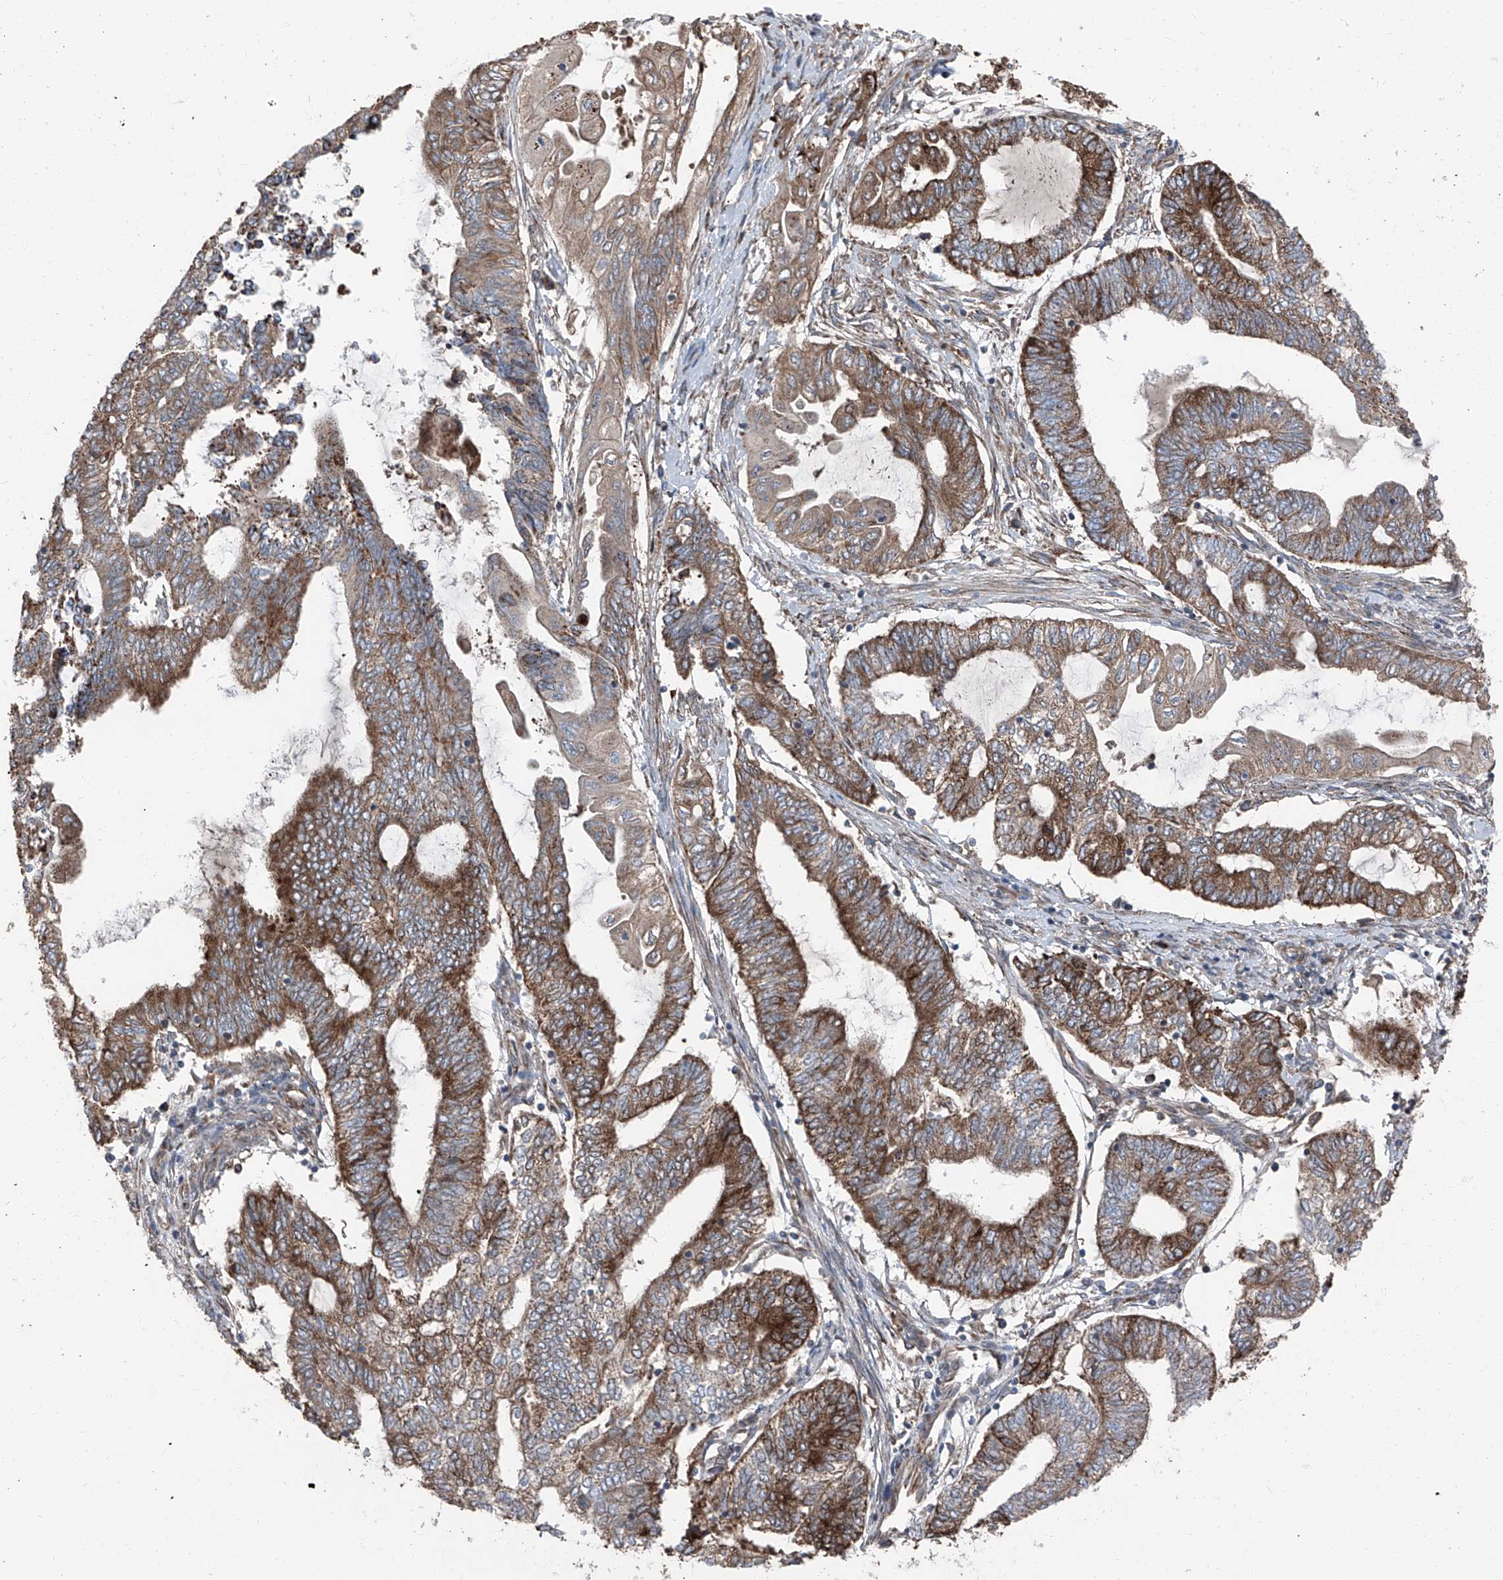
{"staining": {"intensity": "strong", "quantity": "25%-75%", "location": "cytoplasmic/membranous"}, "tissue": "endometrial cancer", "cell_type": "Tumor cells", "image_type": "cancer", "snomed": [{"axis": "morphology", "description": "Adenocarcinoma, NOS"}, {"axis": "topography", "description": "Uterus"}, {"axis": "topography", "description": "Endometrium"}], "caption": "A brown stain highlights strong cytoplasmic/membranous expression of a protein in human endometrial adenocarcinoma tumor cells.", "gene": "LIMK1", "patient": {"sex": "female", "age": 70}}